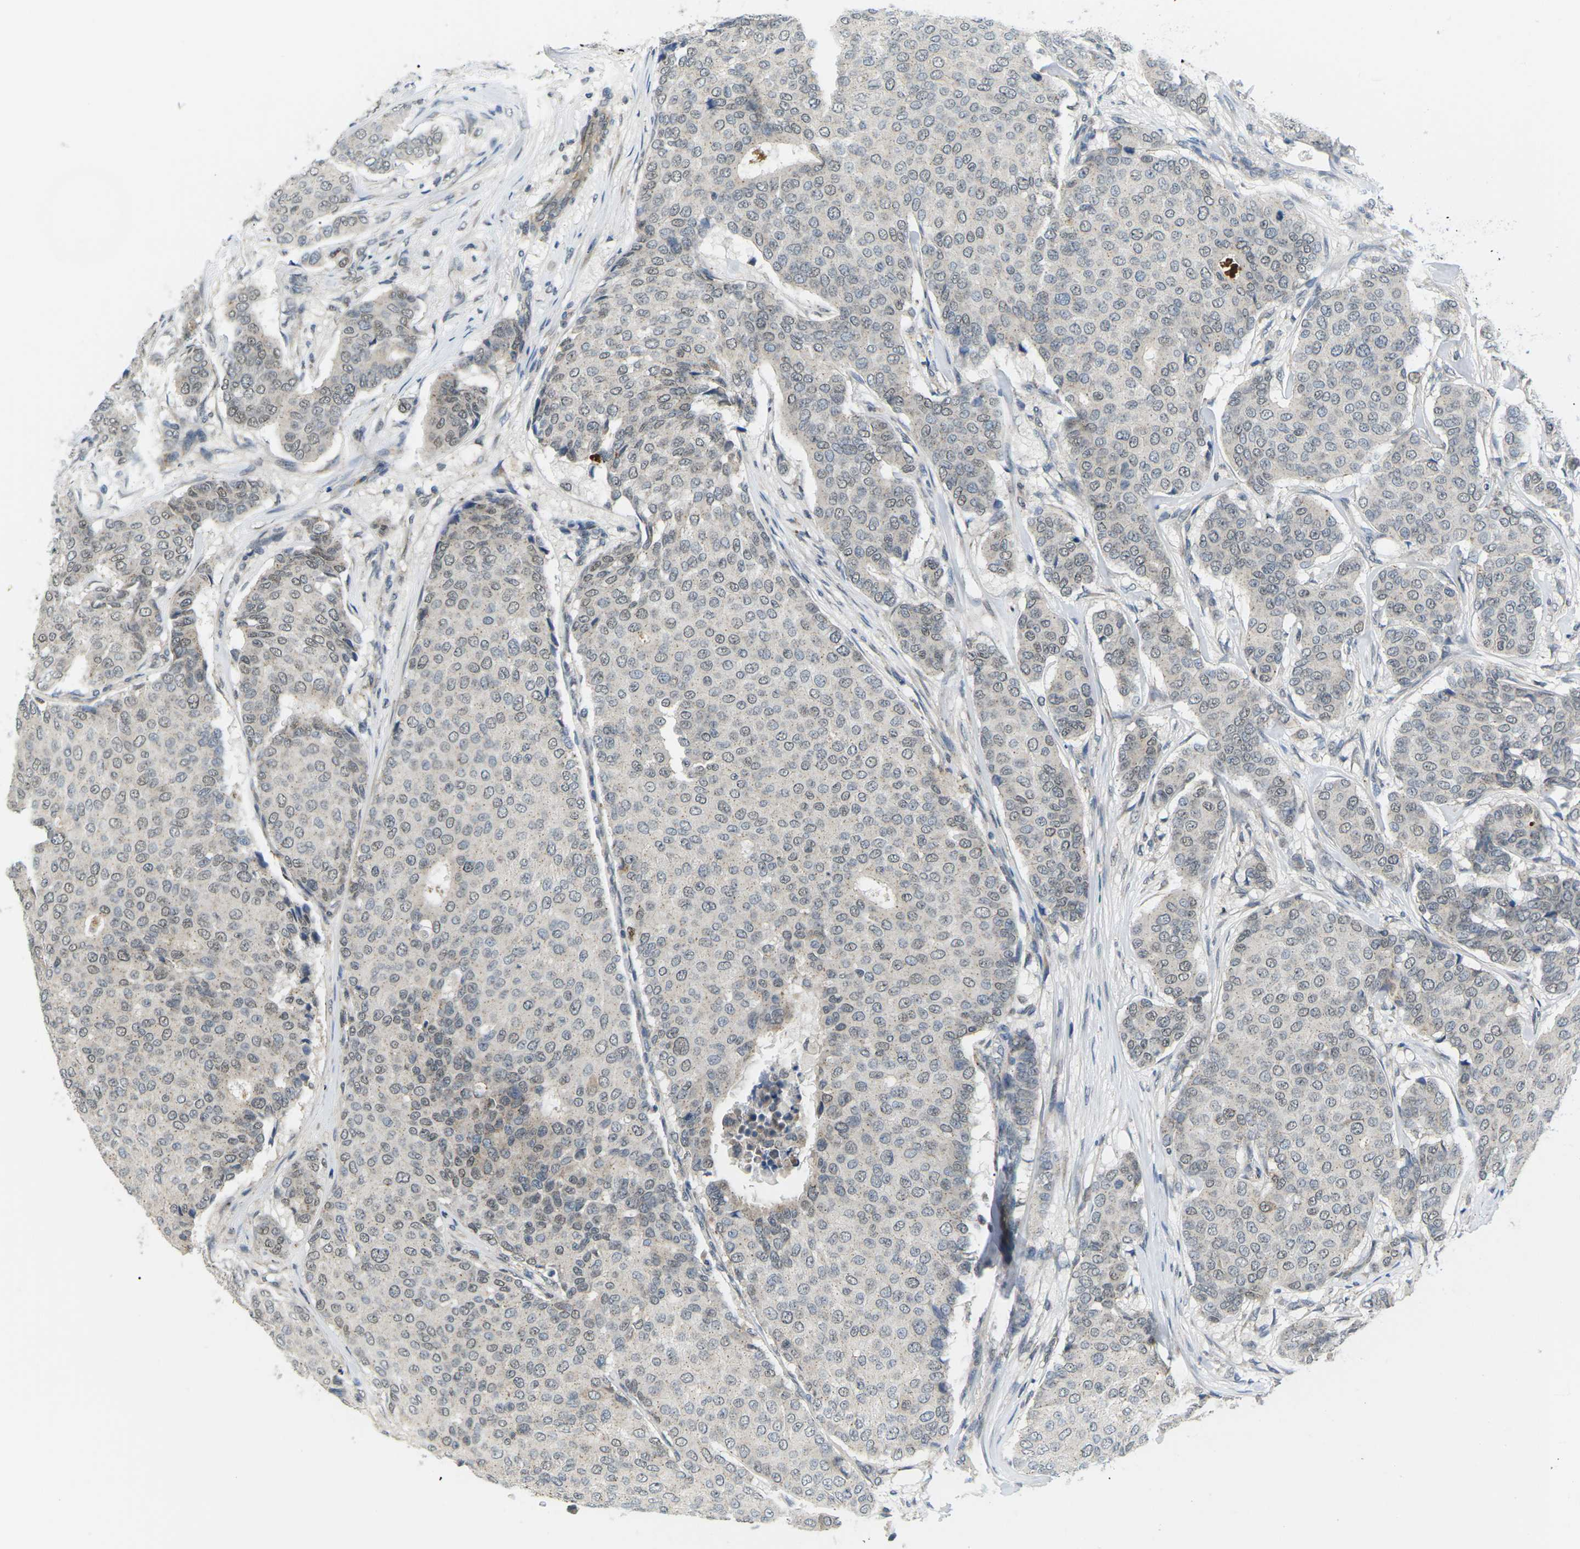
{"staining": {"intensity": "weak", "quantity": "<25%", "location": "nuclear"}, "tissue": "breast cancer", "cell_type": "Tumor cells", "image_type": "cancer", "snomed": [{"axis": "morphology", "description": "Duct carcinoma"}, {"axis": "topography", "description": "Breast"}], "caption": "Tumor cells are negative for brown protein staining in breast cancer.", "gene": "ERBB4", "patient": {"sex": "female", "age": 75}}